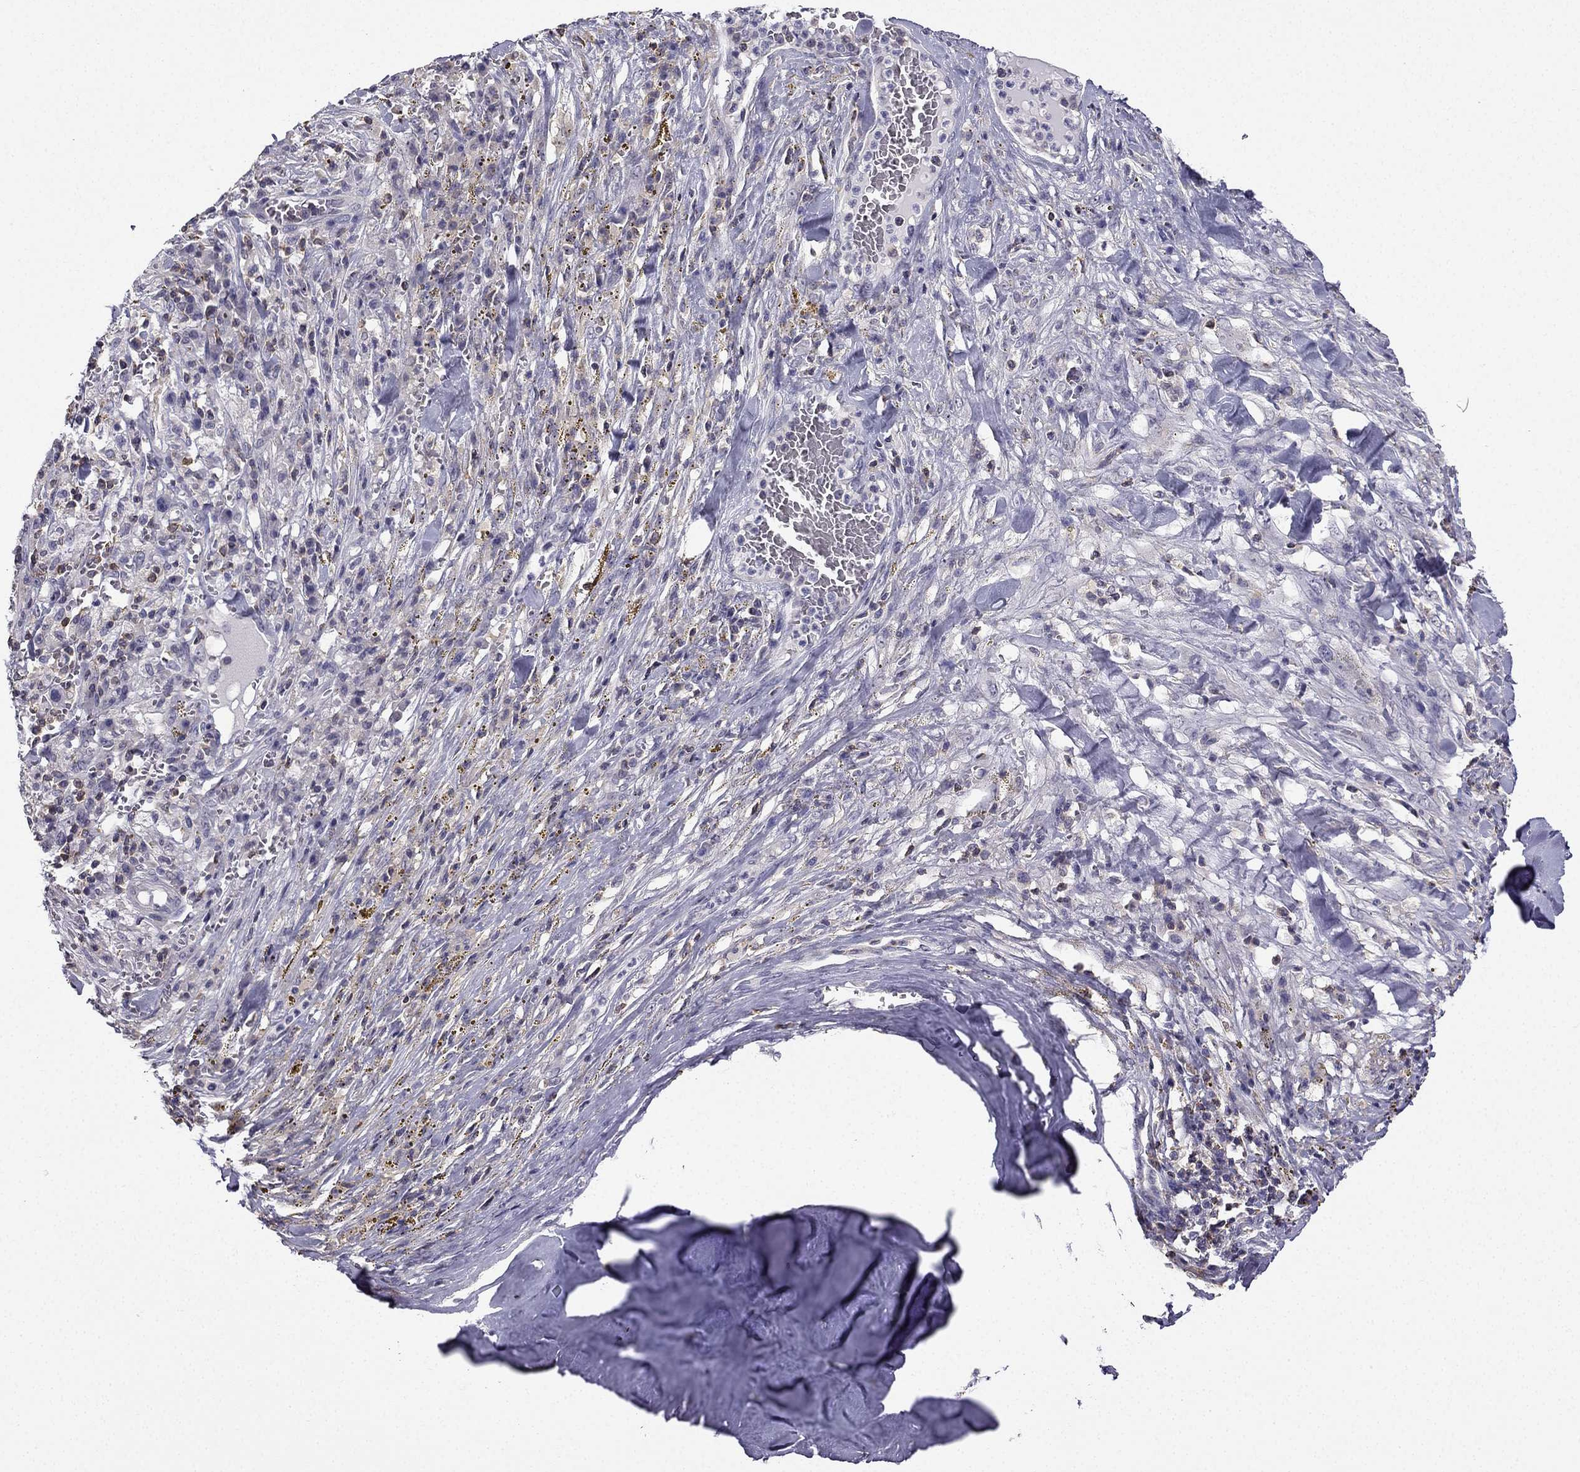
{"staining": {"intensity": "negative", "quantity": "none", "location": "none"}, "tissue": "melanoma", "cell_type": "Tumor cells", "image_type": "cancer", "snomed": [{"axis": "morphology", "description": "Malignant melanoma, NOS"}, {"axis": "topography", "description": "Skin"}], "caption": "Tumor cells are negative for brown protein staining in malignant melanoma.", "gene": "CCK", "patient": {"sex": "female", "age": 91}}